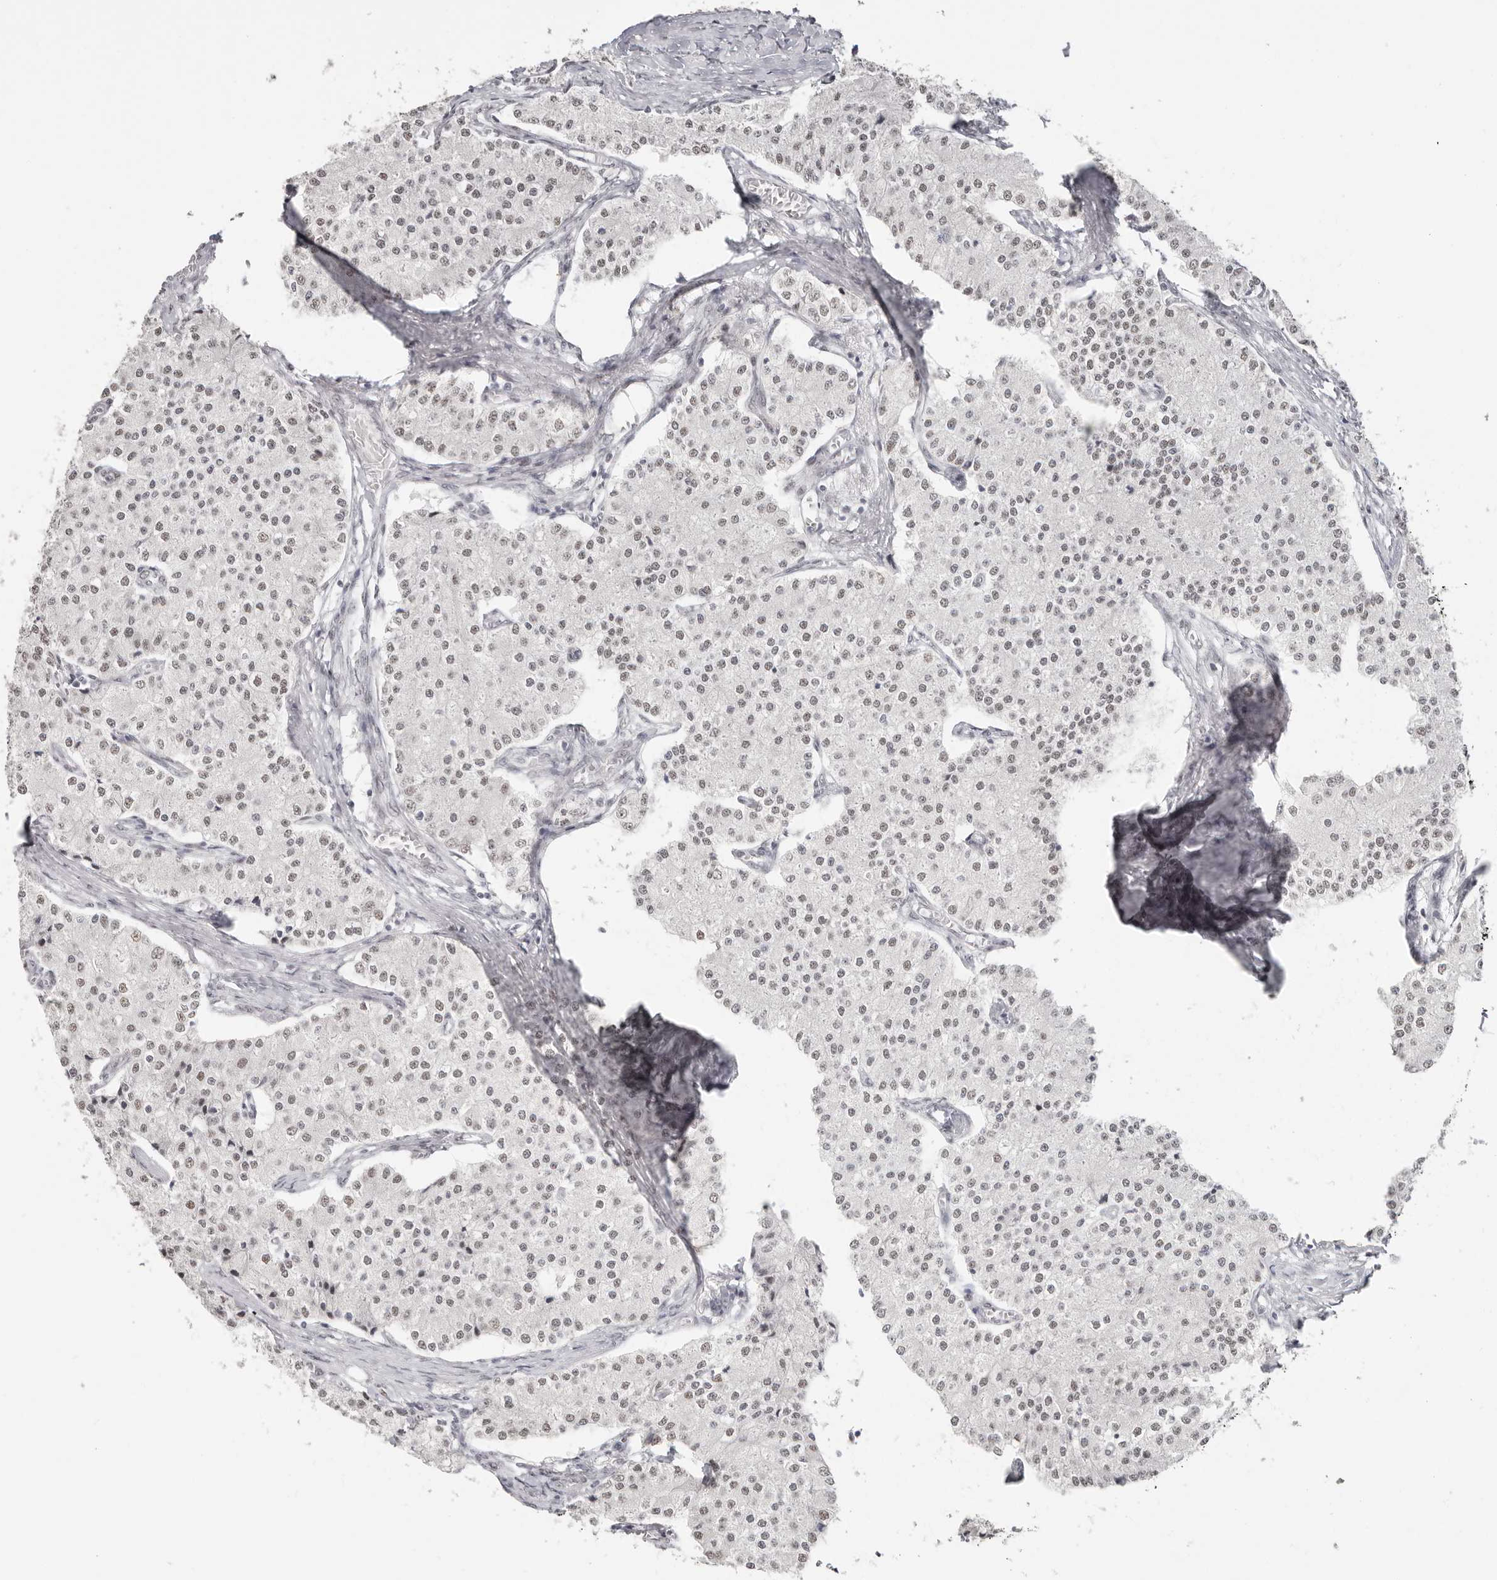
{"staining": {"intensity": "weak", "quantity": "25%-75%", "location": "nuclear"}, "tissue": "carcinoid", "cell_type": "Tumor cells", "image_type": "cancer", "snomed": [{"axis": "morphology", "description": "Carcinoid, malignant, NOS"}, {"axis": "topography", "description": "Colon"}], "caption": "This histopathology image displays immunohistochemistry (IHC) staining of human carcinoid, with low weak nuclear positivity in about 25%-75% of tumor cells.", "gene": "LARP7", "patient": {"sex": "female", "age": 52}}